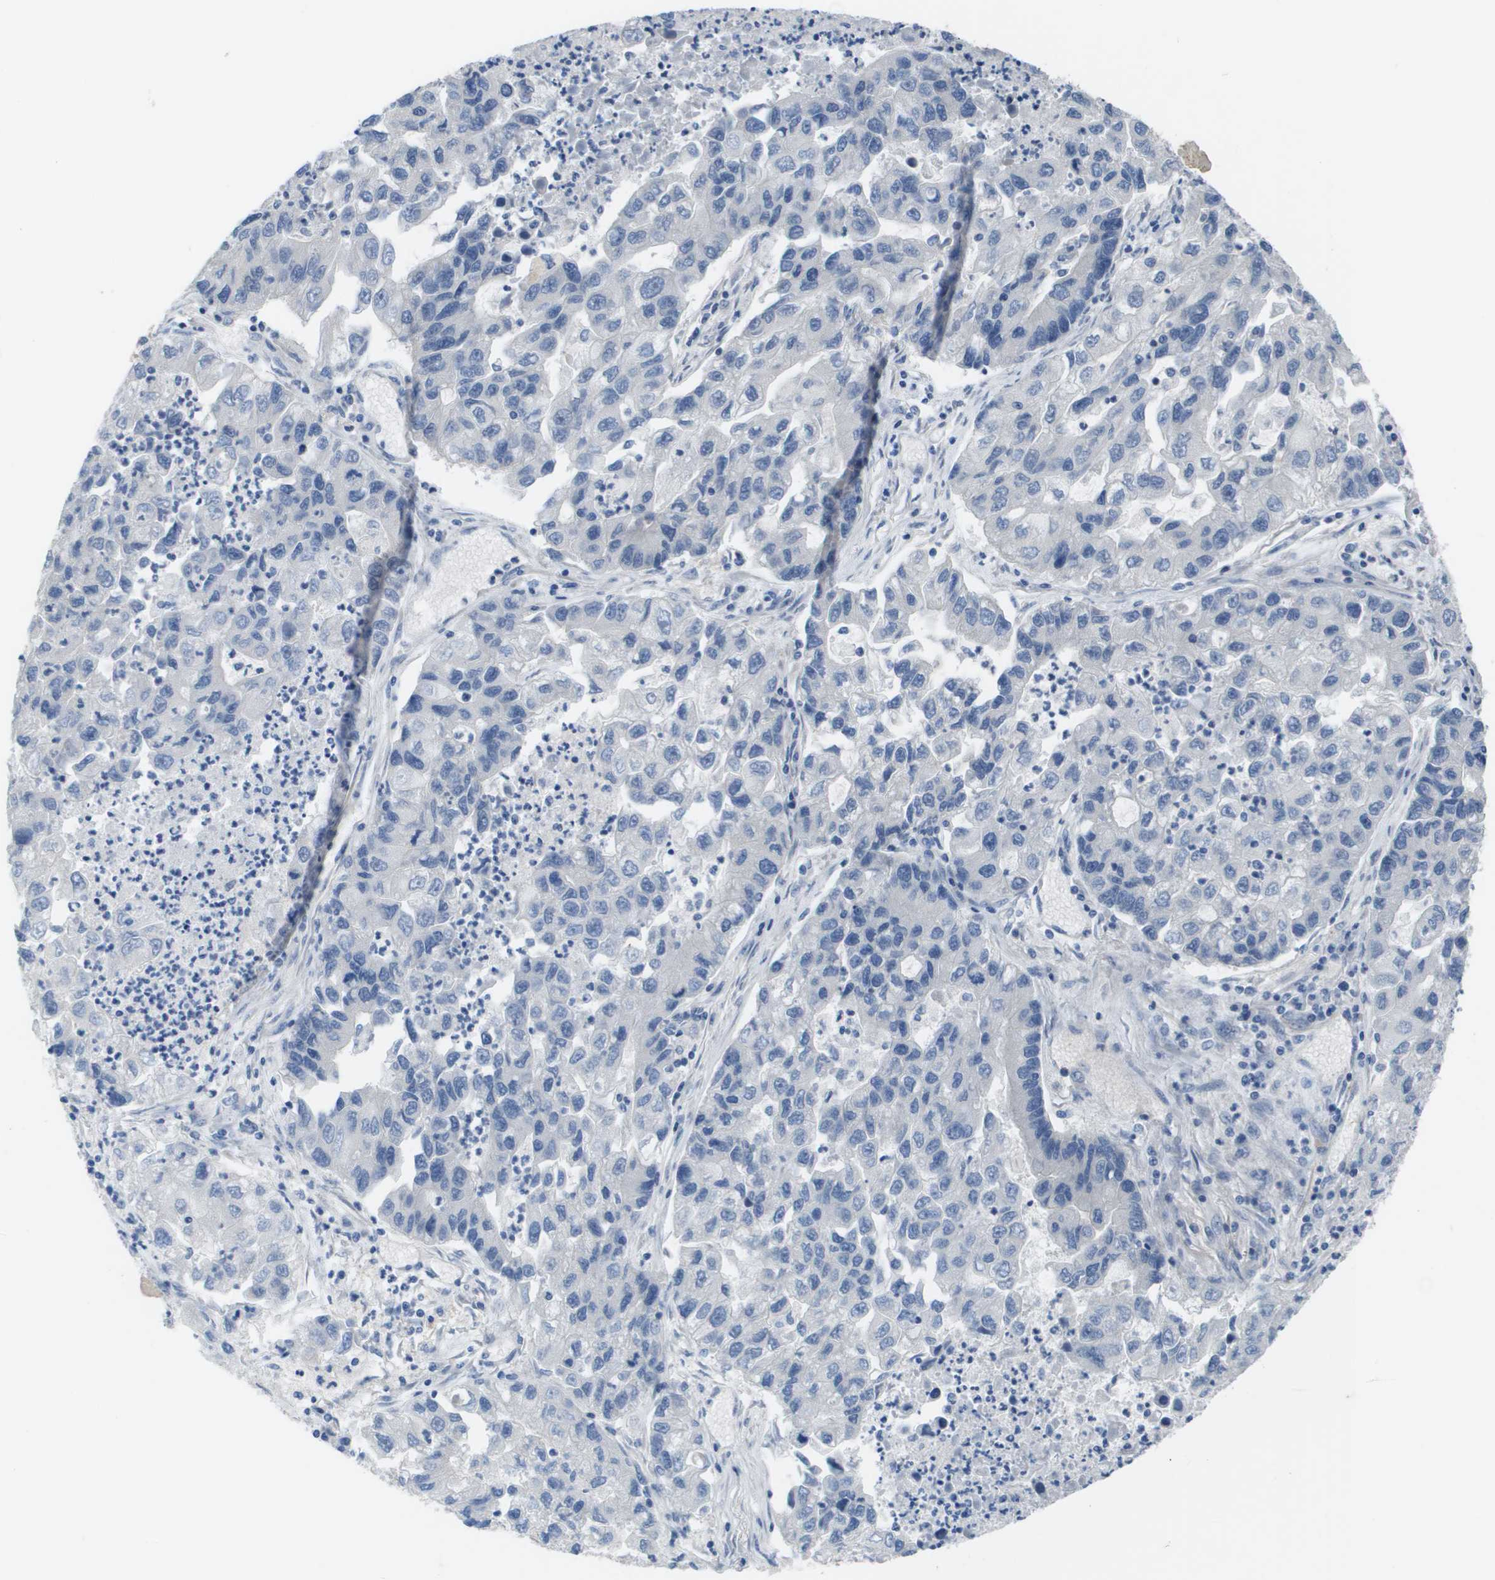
{"staining": {"intensity": "negative", "quantity": "none", "location": "none"}, "tissue": "lung cancer", "cell_type": "Tumor cells", "image_type": "cancer", "snomed": [{"axis": "morphology", "description": "Adenocarcinoma, NOS"}, {"axis": "topography", "description": "Lung"}], "caption": "IHC of lung cancer exhibits no positivity in tumor cells. (DAB (3,3'-diaminobenzidine) immunohistochemistry (IHC) with hematoxylin counter stain).", "gene": "NCS1", "patient": {"sex": "female", "age": 51}}